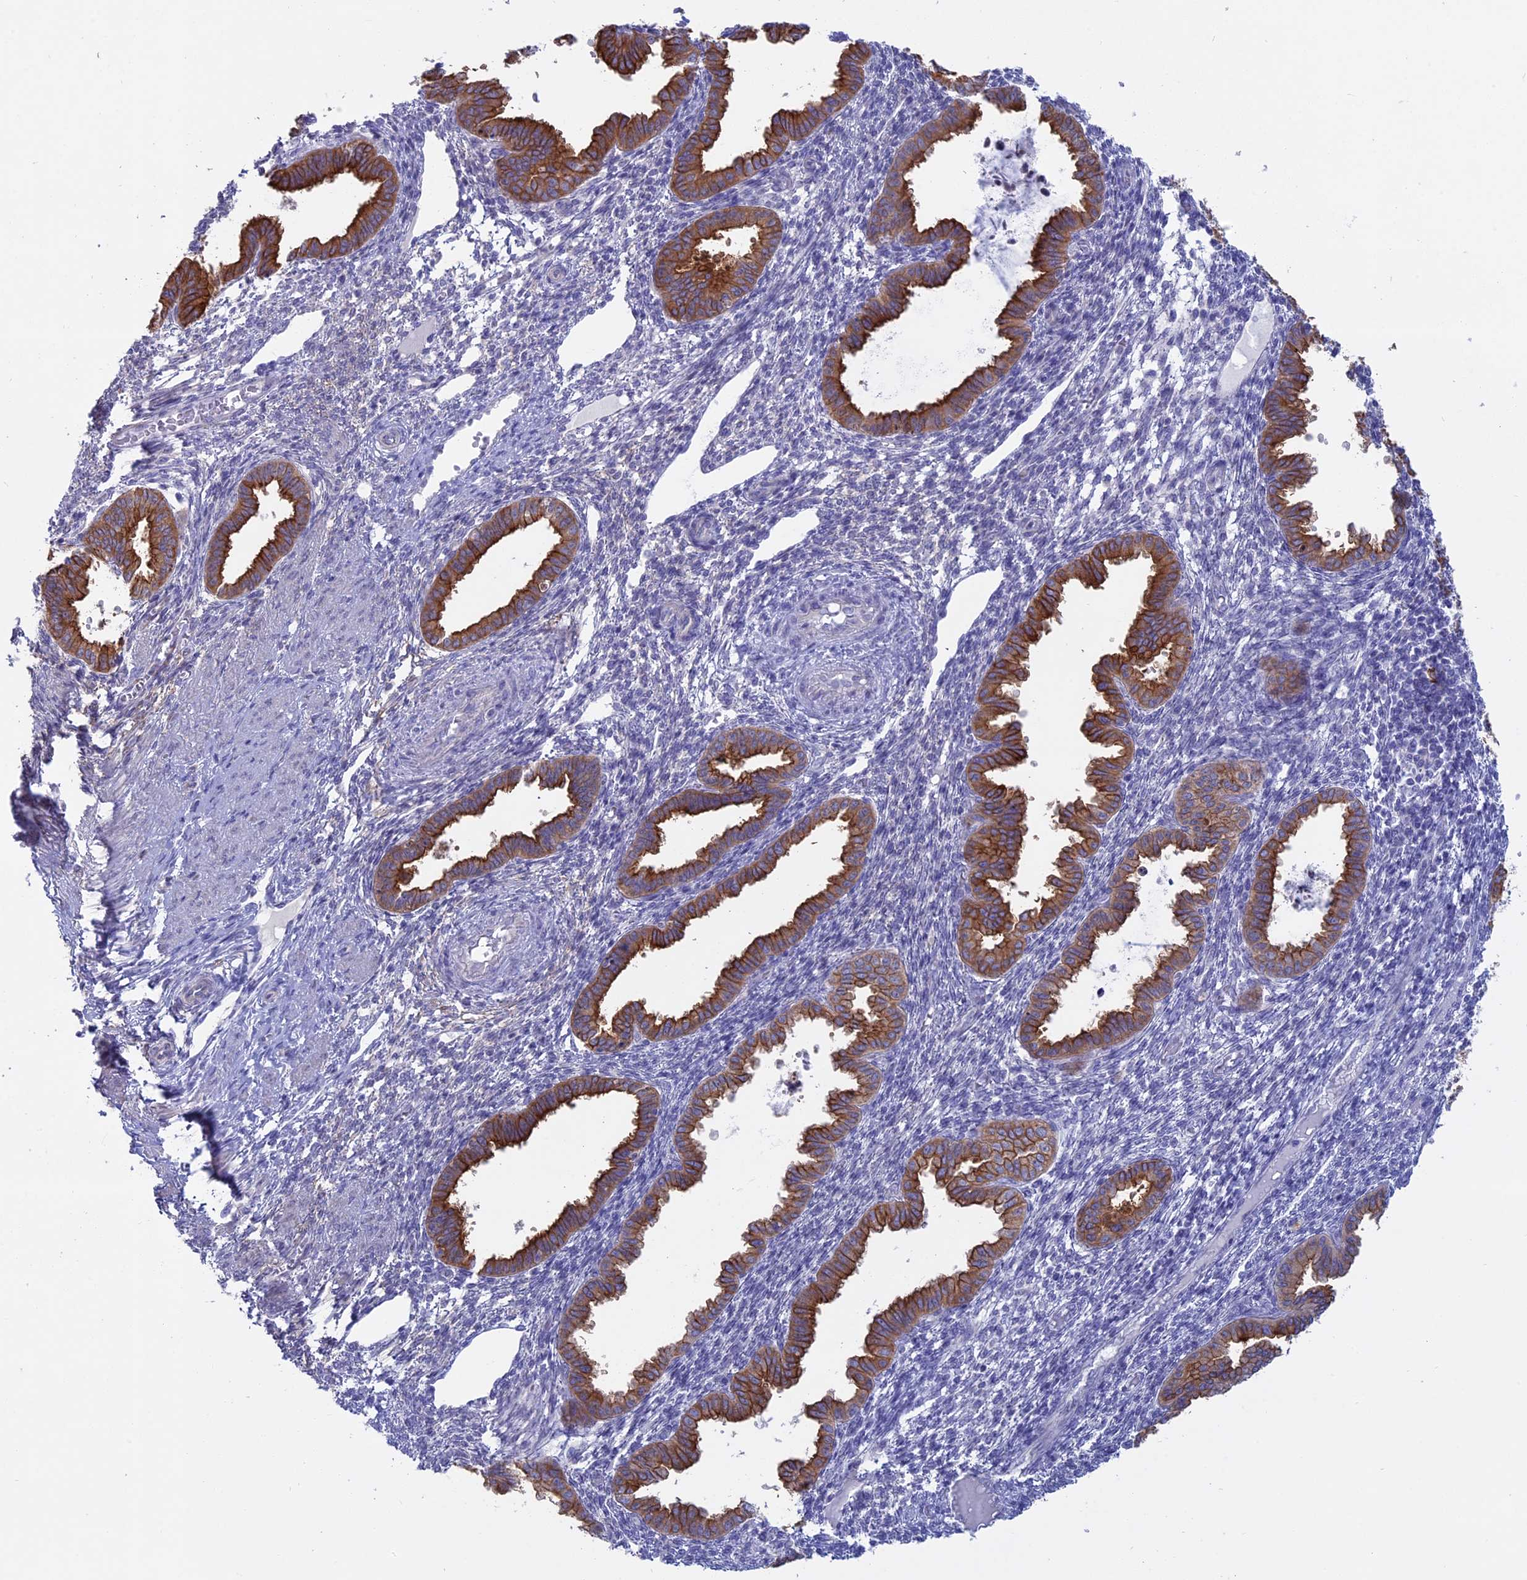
{"staining": {"intensity": "negative", "quantity": "none", "location": "none"}, "tissue": "endometrium", "cell_type": "Cells in endometrial stroma", "image_type": "normal", "snomed": [{"axis": "morphology", "description": "Normal tissue, NOS"}, {"axis": "topography", "description": "Endometrium"}], "caption": "Immunohistochemical staining of unremarkable endometrium reveals no significant expression in cells in endometrial stroma. Brightfield microscopy of IHC stained with DAB (brown) and hematoxylin (blue), captured at high magnification.", "gene": "MYO5B", "patient": {"sex": "female", "age": 33}}